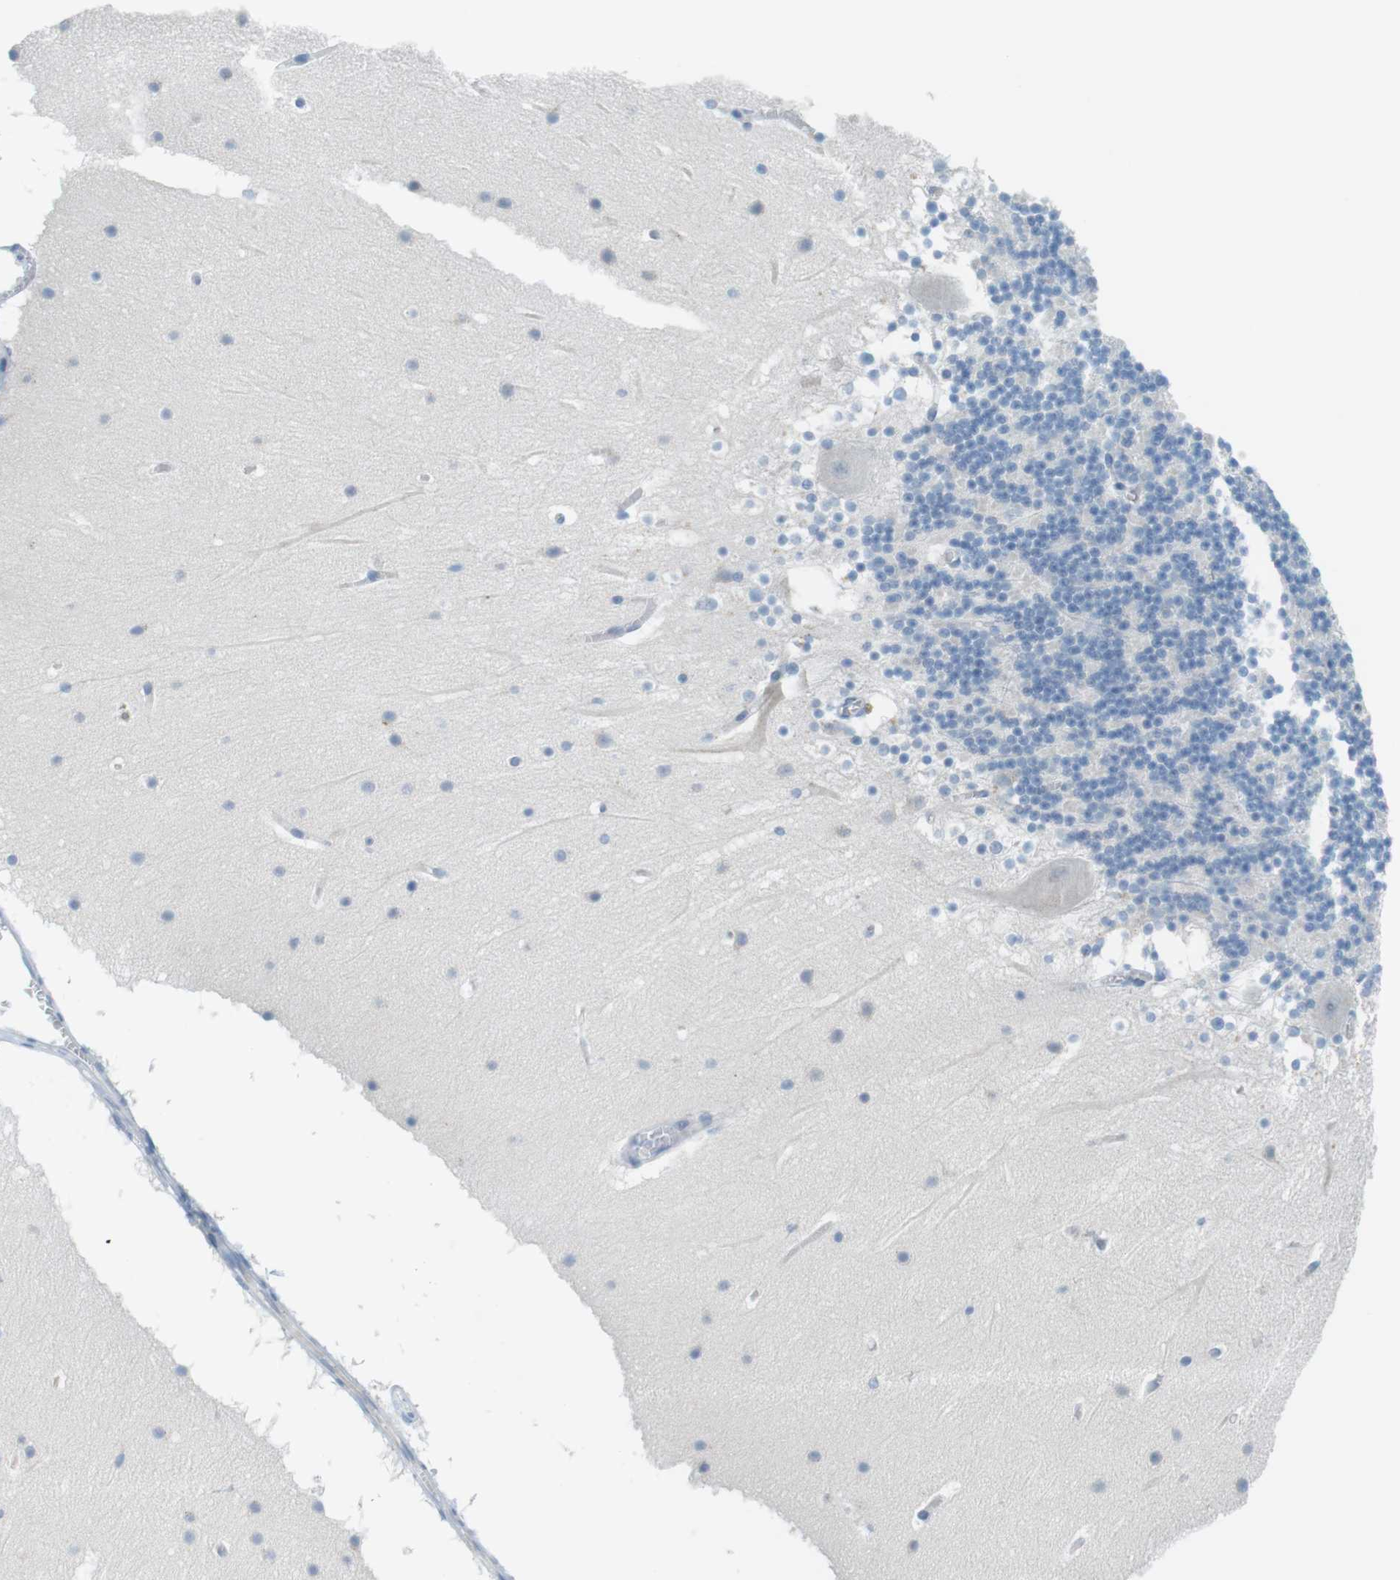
{"staining": {"intensity": "negative", "quantity": "none", "location": "none"}, "tissue": "cerebellum", "cell_type": "Cells in granular layer", "image_type": "normal", "snomed": [{"axis": "morphology", "description": "Normal tissue, NOS"}, {"axis": "topography", "description": "Cerebellum"}], "caption": "A micrograph of cerebellum stained for a protein shows no brown staining in cells in granular layer.", "gene": "MUC5B", "patient": {"sex": "male", "age": 45}}